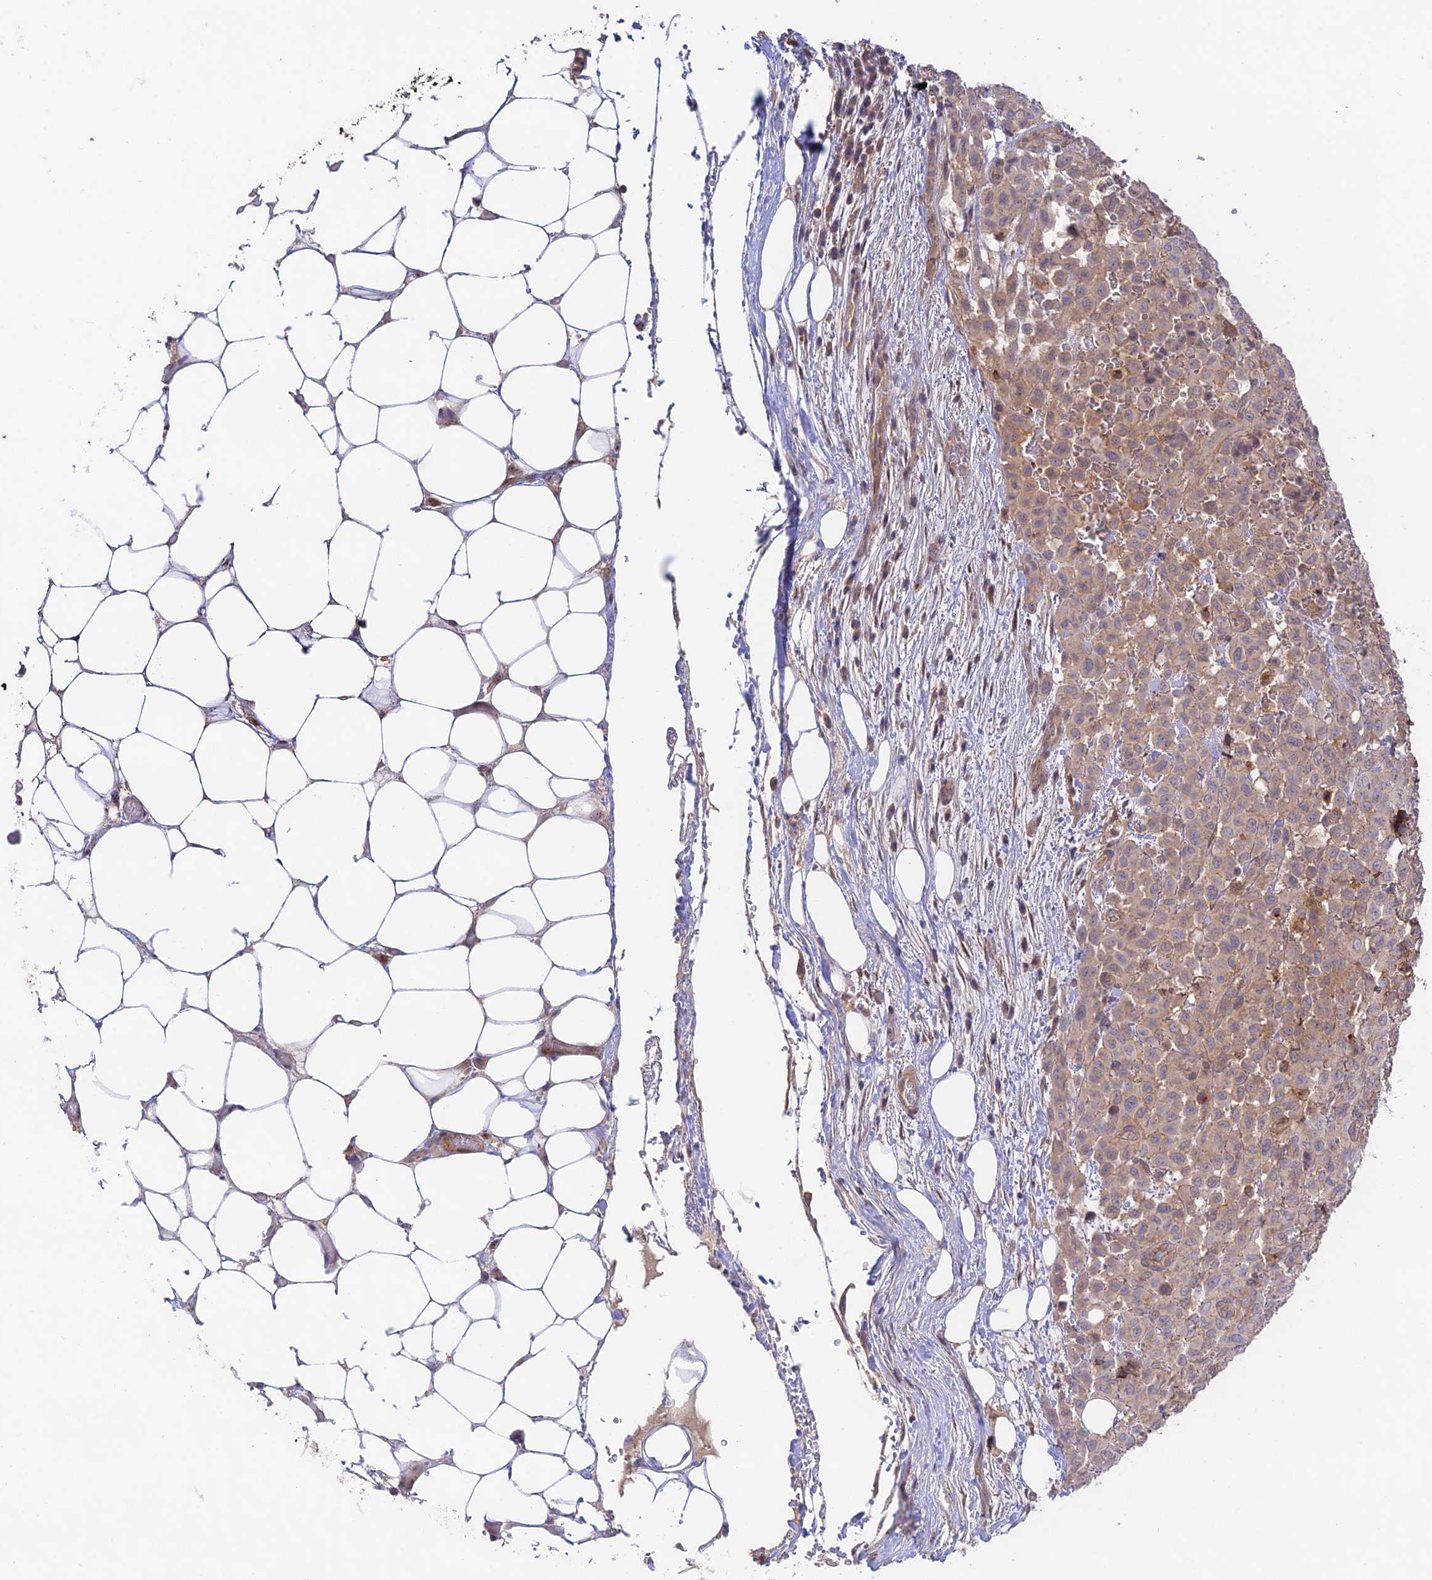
{"staining": {"intensity": "weak", "quantity": ">75%", "location": "cytoplasmic/membranous"}, "tissue": "melanoma", "cell_type": "Tumor cells", "image_type": "cancer", "snomed": [{"axis": "morphology", "description": "Malignant melanoma, Metastatic site"}, {"axis": "topography", "description": "Skin"}], "caption": "Malignant melanoma (metastatic site) stained for a protein exhibits weak cytoplasmic/membranous positivity in tumor cells.", "gene": "CLCF1", "patient": {"sex": "female", "age": 81}}